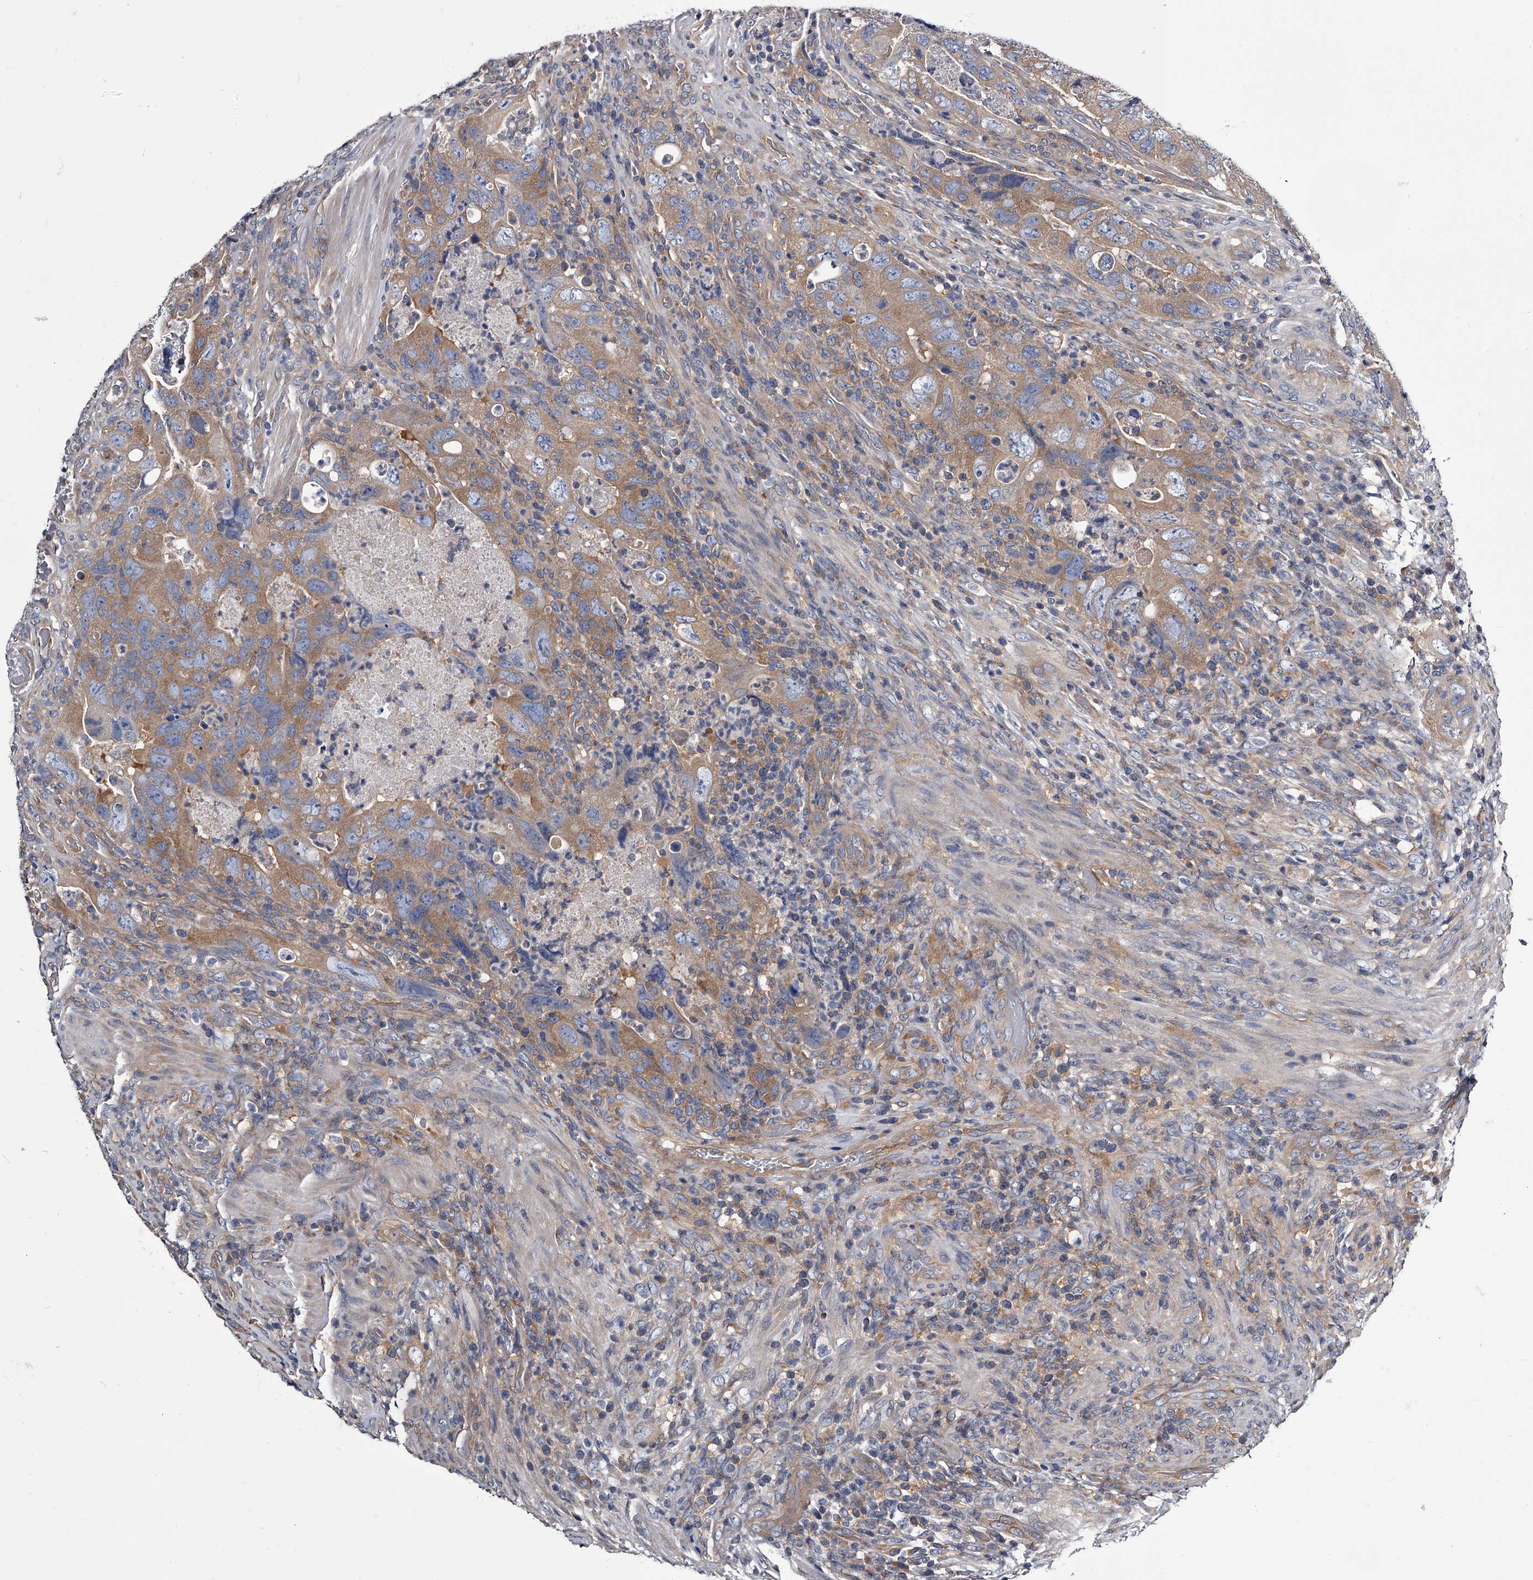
{"staining": {"intensity": "weak", "quantity": ">75%", "location": "cytoplasmic/membranous"}, "tissue": "colorectal cancer", "cell_type": "Tumor cells", "image_type": "cancer", "snomed": [{"axis": "morphology", "description": "Adenocarcinoma, NOS"}, {"axis": "topography", "description": "Rectum"}], "caption": "Colorectal cancer tissue displays weak cytoplasmic/membranous expression in about >75% of tumor cells", "gene": "GAPVD1", "patient": {"sex": "male", "age": 63}}